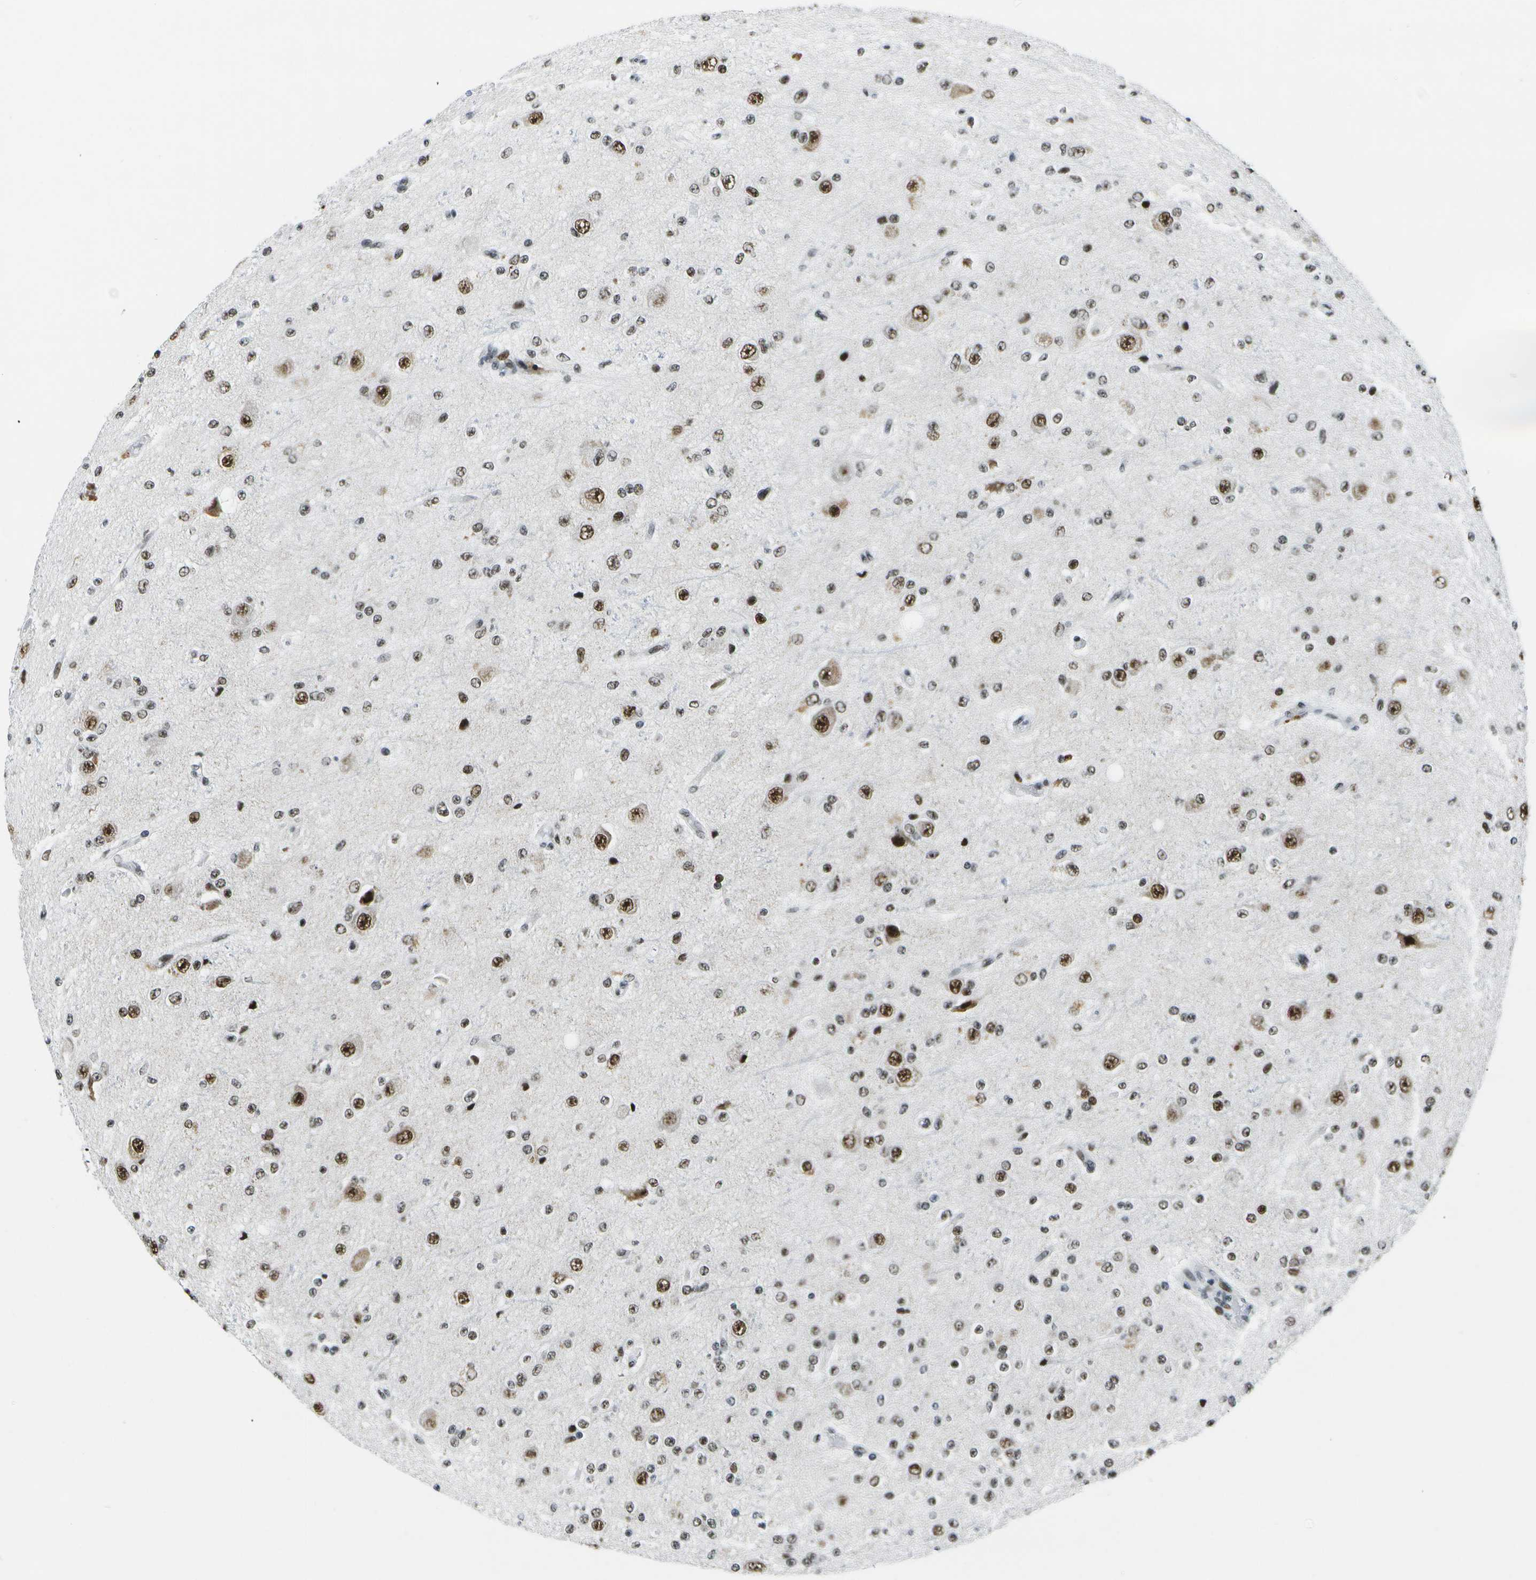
{"staining": {"intensity": "moderate", "quantity": "25%-75%", "location": "nuclear"}, "tissue": "glioma", "cell_type": "Tumor cells", "image_type": "cancer", "snomed": [{"axis": "morphology", "description": "Glioma, malignant, High grade"}, {"axis": "topography", "description": "pancreas cauda"}], "caption": "Brown immunohistochemical staining in malignant glioma (high-grade) exhibits moderate nuclear expression in about 25%-75% of tumor cells. (Stains: DAB in brown, nuclei in blue, Microscopy: brightfield microscopy at high magnification).", "gene": "NSRP1", "patient": {"sex": "male", "age": 60}}